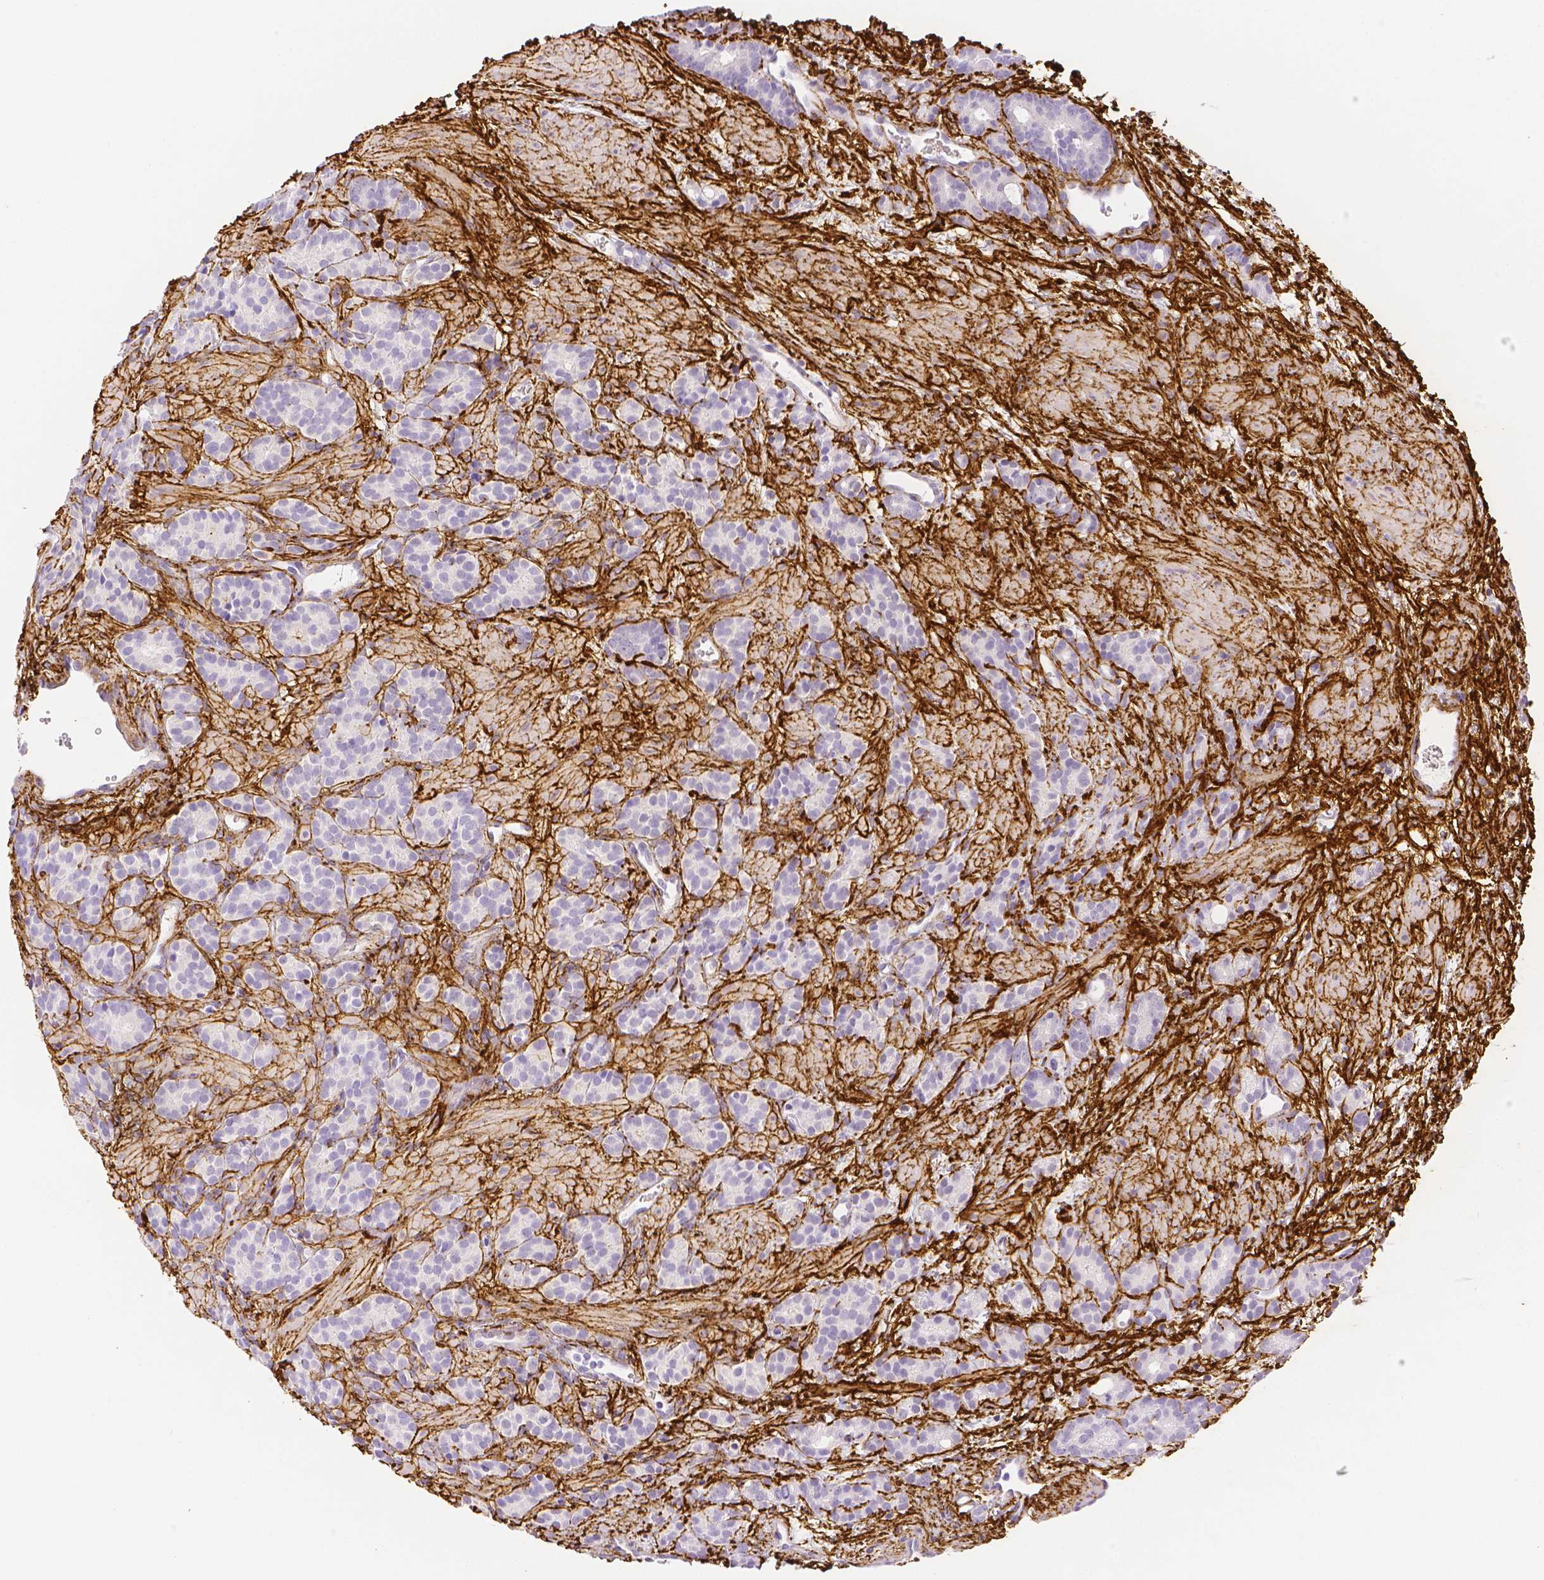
{"staining": {"intensity": "negative", "quantity": "none", "location": "none"}, "tissue": "prostate cancer", "cell_type": "Tumor cells", "image_type": "cancer", "snomed": [{"axis": "morphology", "description": "Adenocarcinoma, High grade"}, {"axis": "topography", "description": "Prostate"}], "caption": "Immunohistochemistry (IHC) of human prostate cancer (high-grade adenocarcinoma) exhibits no positivity in tumor cells.", "gene": "FBN1", "patient": {"sex": "male", "age": 84}}